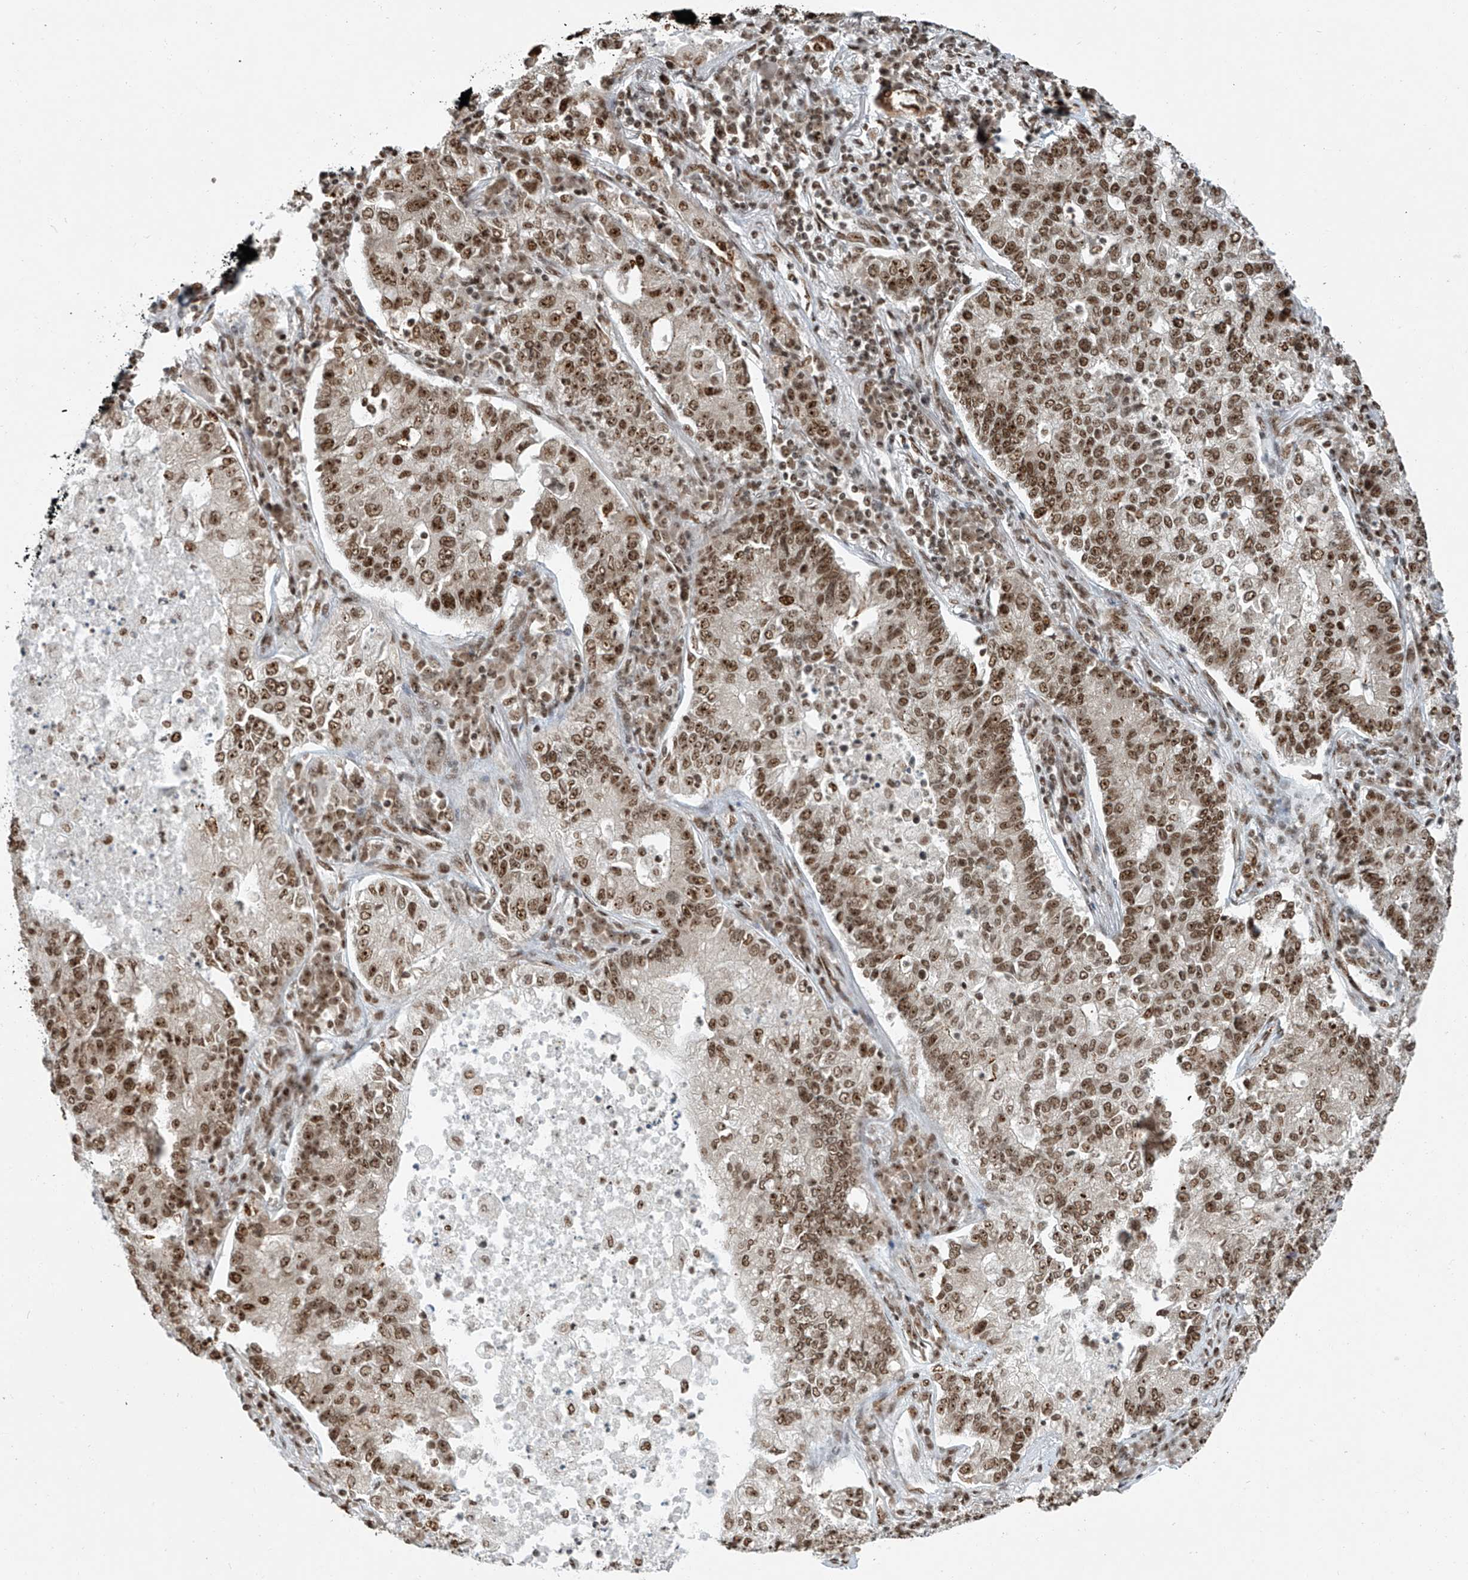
{"staining": {"intensity": "moderate", "quantity": ">75%", "location": "nuclear"}, "tissue": "lung cancer", "cell_type": "Tumor cells", "image_type": "cancer", "snomed": [{"axis": "morphology", "description": "Adenocarcinoma, NOS"}, {"axis": "topography", "description": "Lung"}], "caption": "A micrograph of human lung cancer stained for a protein shows moderate nuclear brown staining in tumor cells. (IHC, brightfield microscopy, high magnification).", "gene": "FAM193B", "patient": {"sex": "male", "age": 49}}